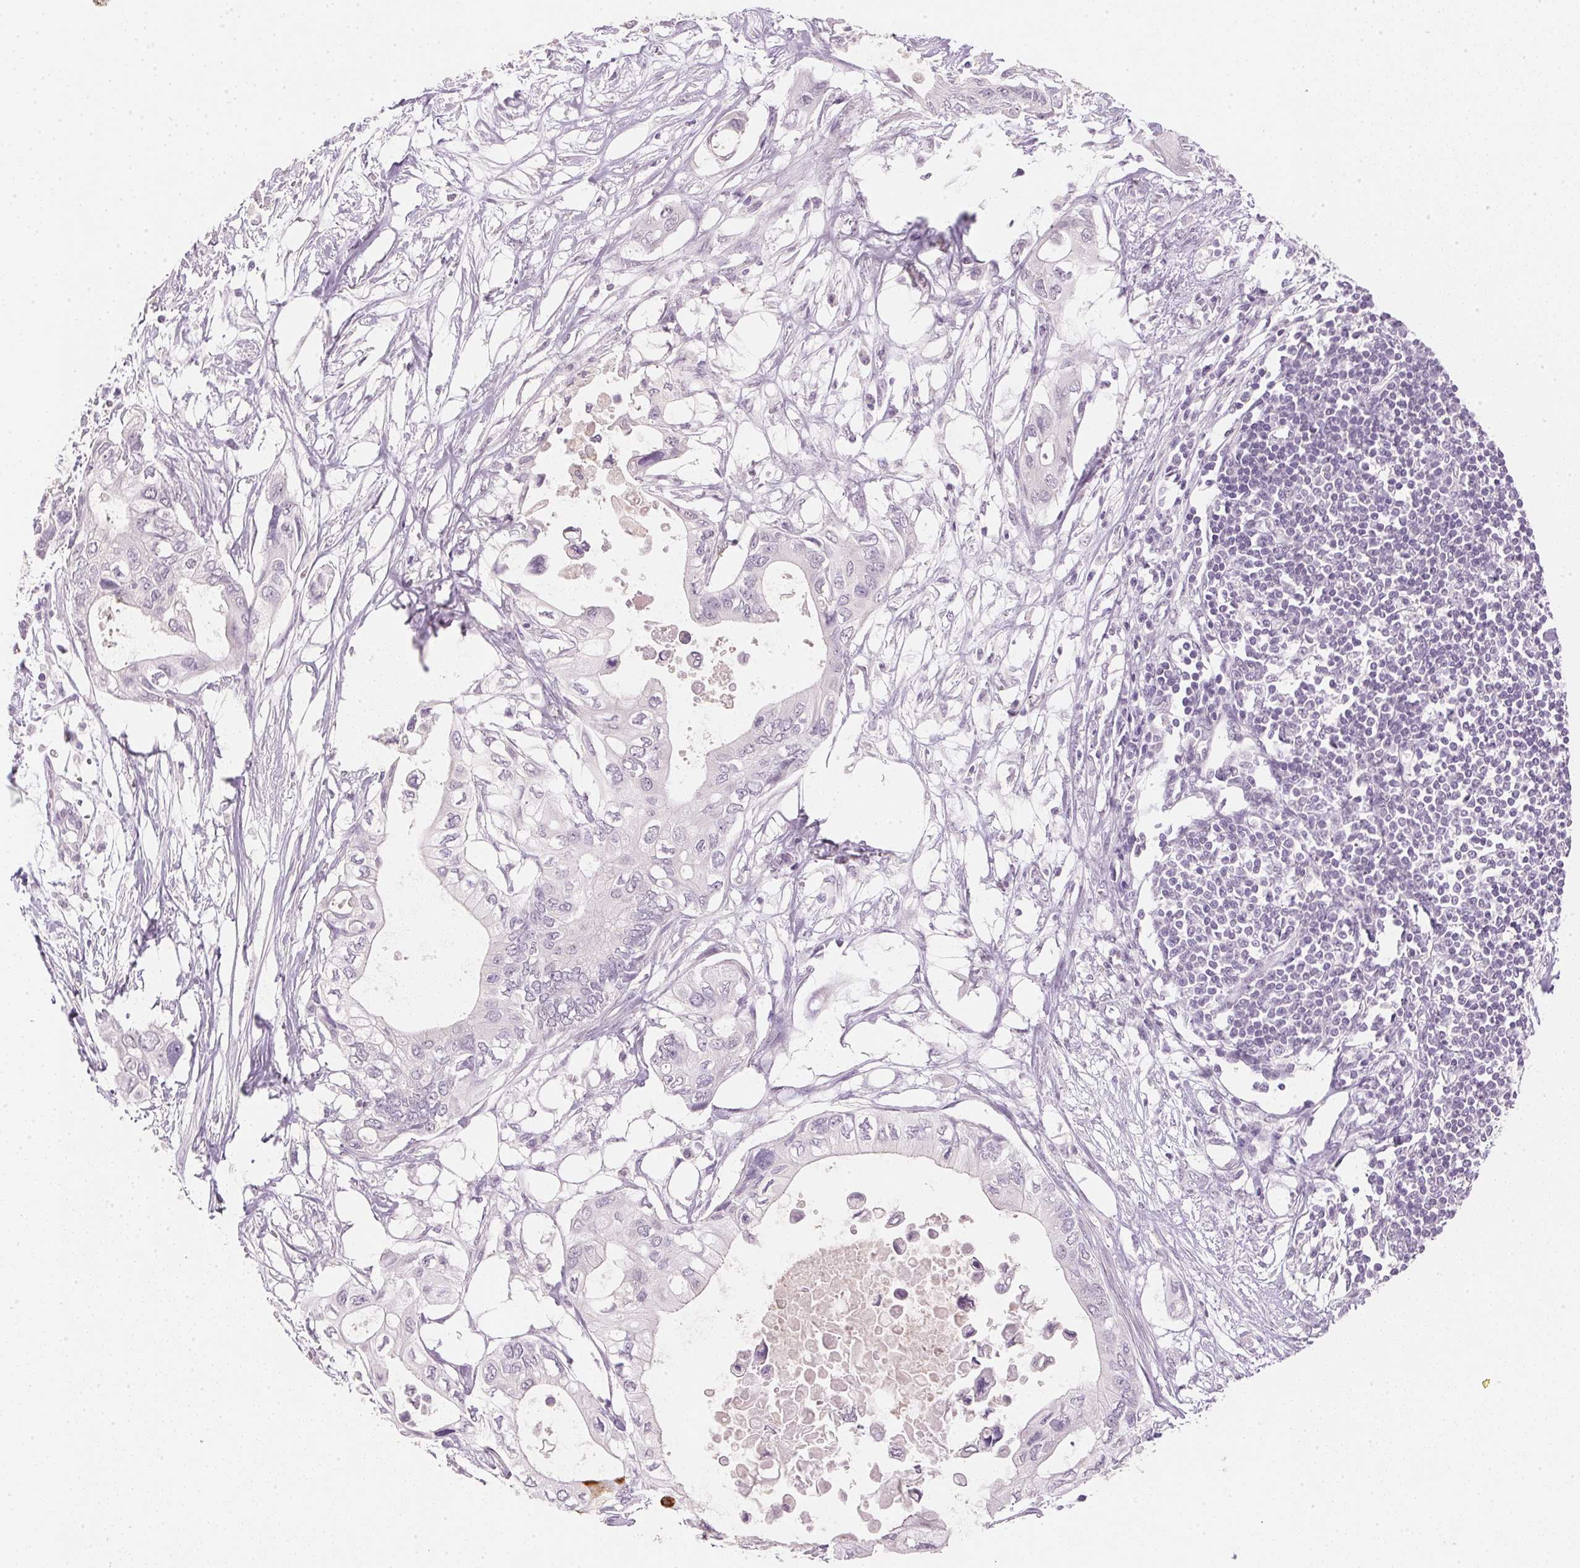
{"staining": {"intensity": "negative", "quantity": "none", "location": "none"}, "tissue": "pancreatic cancer", "cell_type": "Tumor cells", "image_type": "cancer", "snomed": [{"axis": "morphology", "description": "Adenocarcinoma, NOS"}, {"axis": "topography", "description": "Pancreas"}], "caption": "IHC of adenocarcinoma (pancreatic) shows no staining in tumor cells.", "gene": "IGFBP1", "patient": {"sex": "female", "age": 63}}